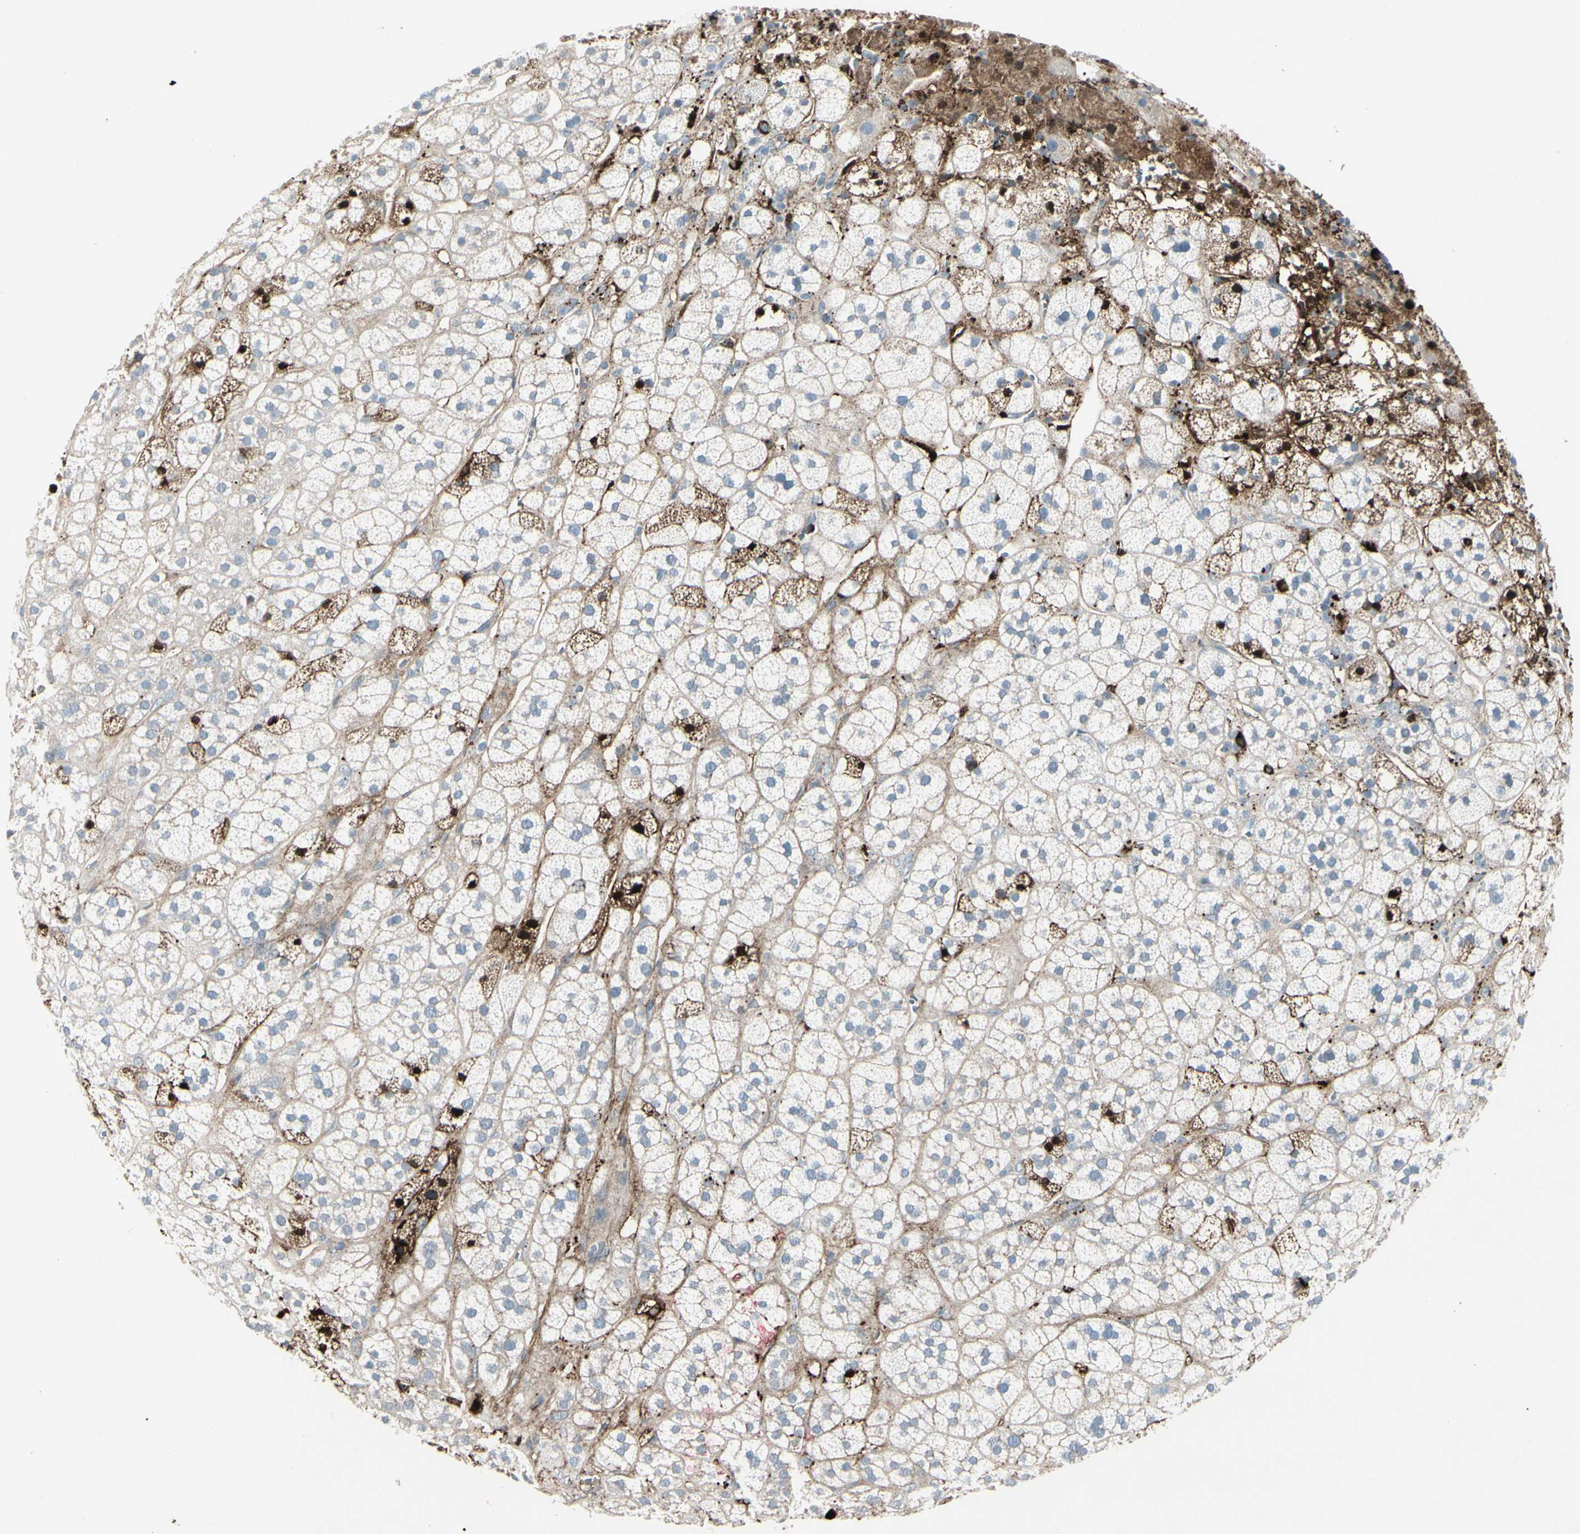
{"staining": {"intensity": "moderate", "quantity": "<25%", "location": "cytoplasmic/membranous"}, "tissue": "adrenal gland", "cell_type": "Glandular cells", "image_type": "normal", "snomed": [{"axis": "morphology", "description": "Normal tissue, NOS"}, {"axis": "topography", "description": "Adrenal gland"}], "caption": "Adrenal gland stained for a protein exhibits moderate cytoplasmic/membranous positivity in glandular cells. The protein is shown in brown color, while the nuclei are stained blue.", "gene": "IGHG1", "patient": {"sex": "male", "age": 56}}